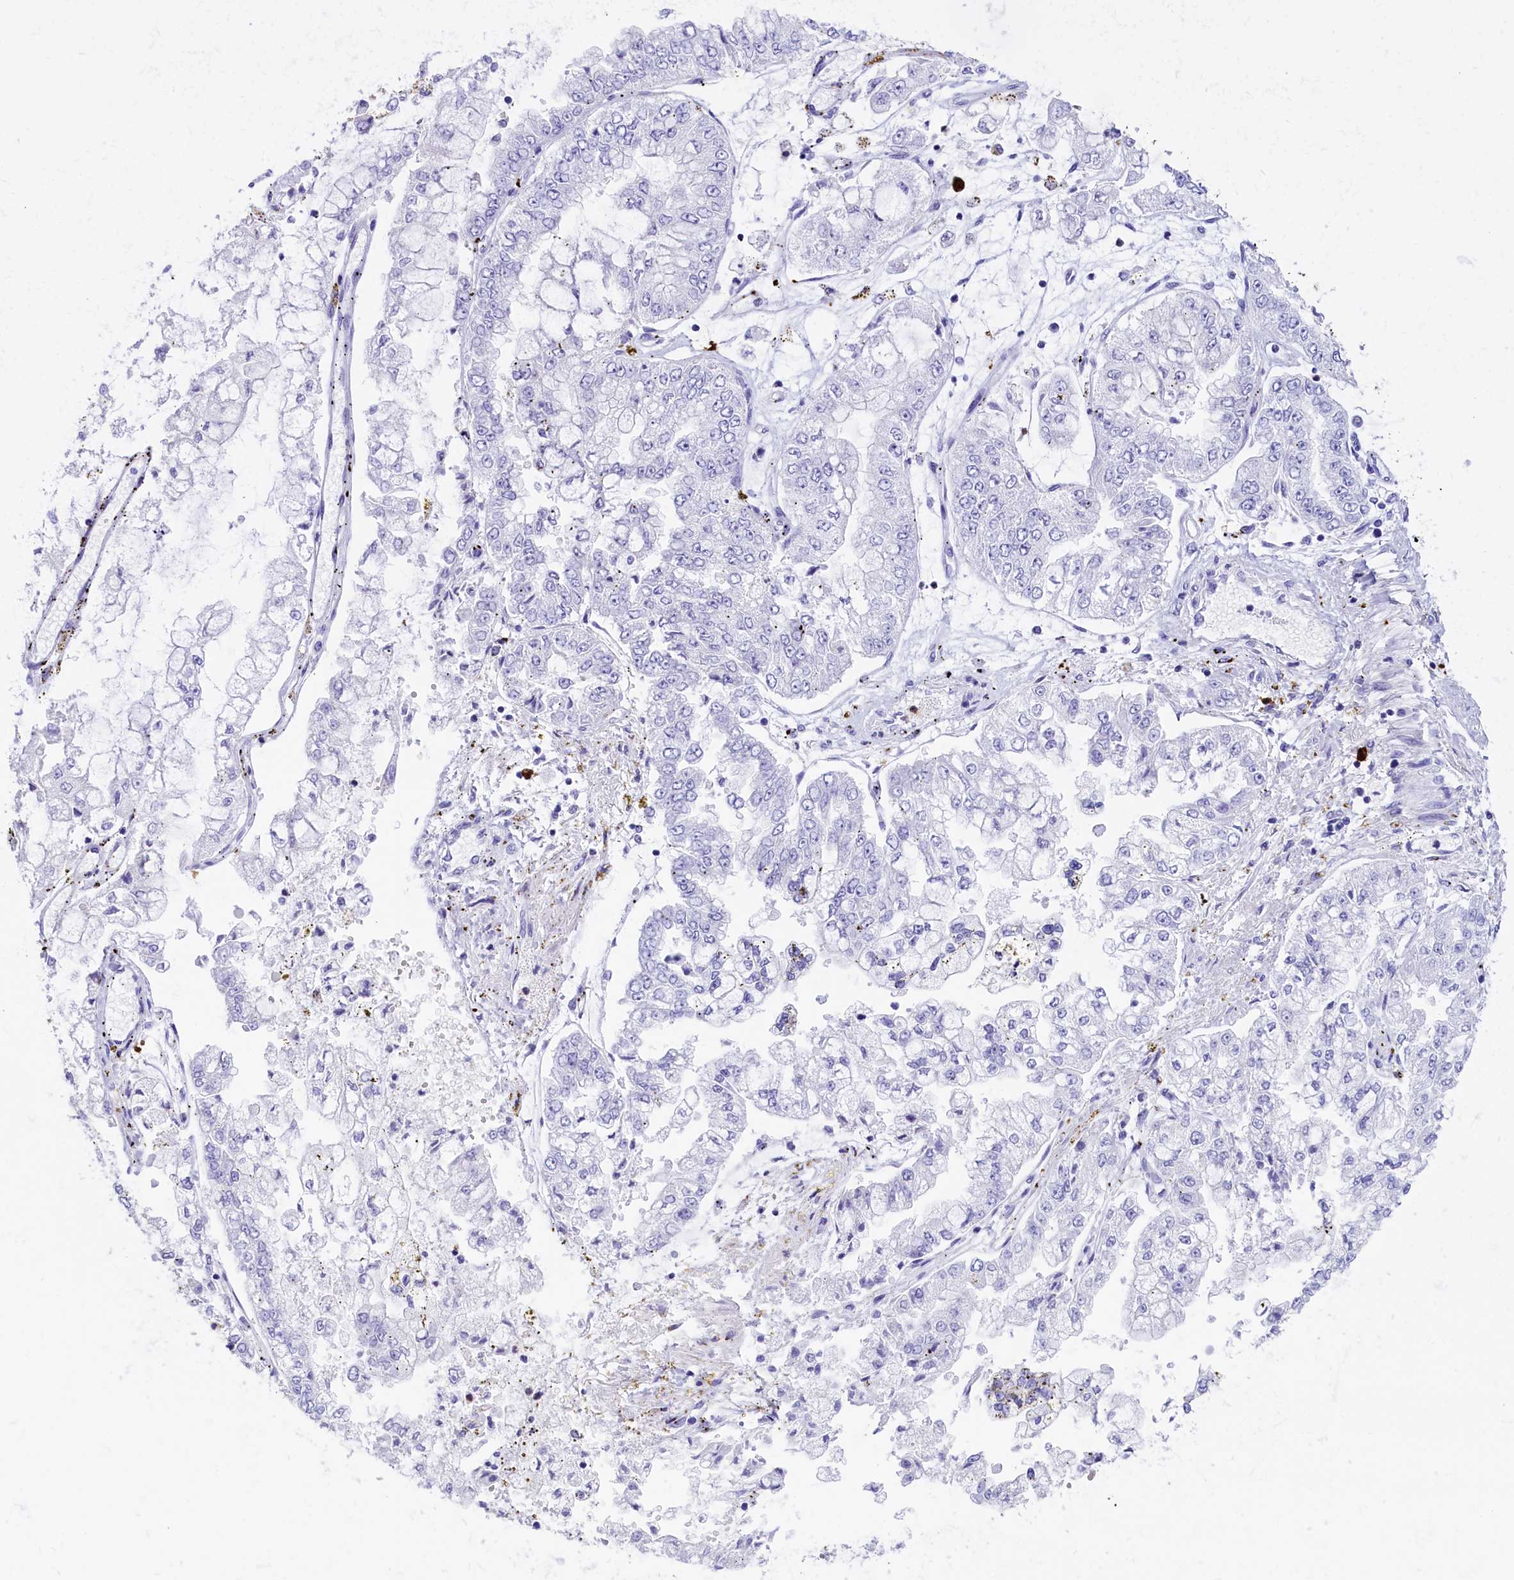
{"staining": {"intensity": "negative", "quantity": "none", "location": "none"}, "tissue": "stomach cancer", "cell_type": "Tumor cells", "image_type": "cancer", "snomed": [{"axis": "morphology", "description": "Adenocarcinoma, NOS"}, {"axis": "topography", "description": "Stomach"}], "caption": "A micrograph of adenocarcinoma (stomach) stained for a protein shows no brown staining in tumor cells.", "gene": "CLC", "patient": {"sex": "male", "age": 76}}